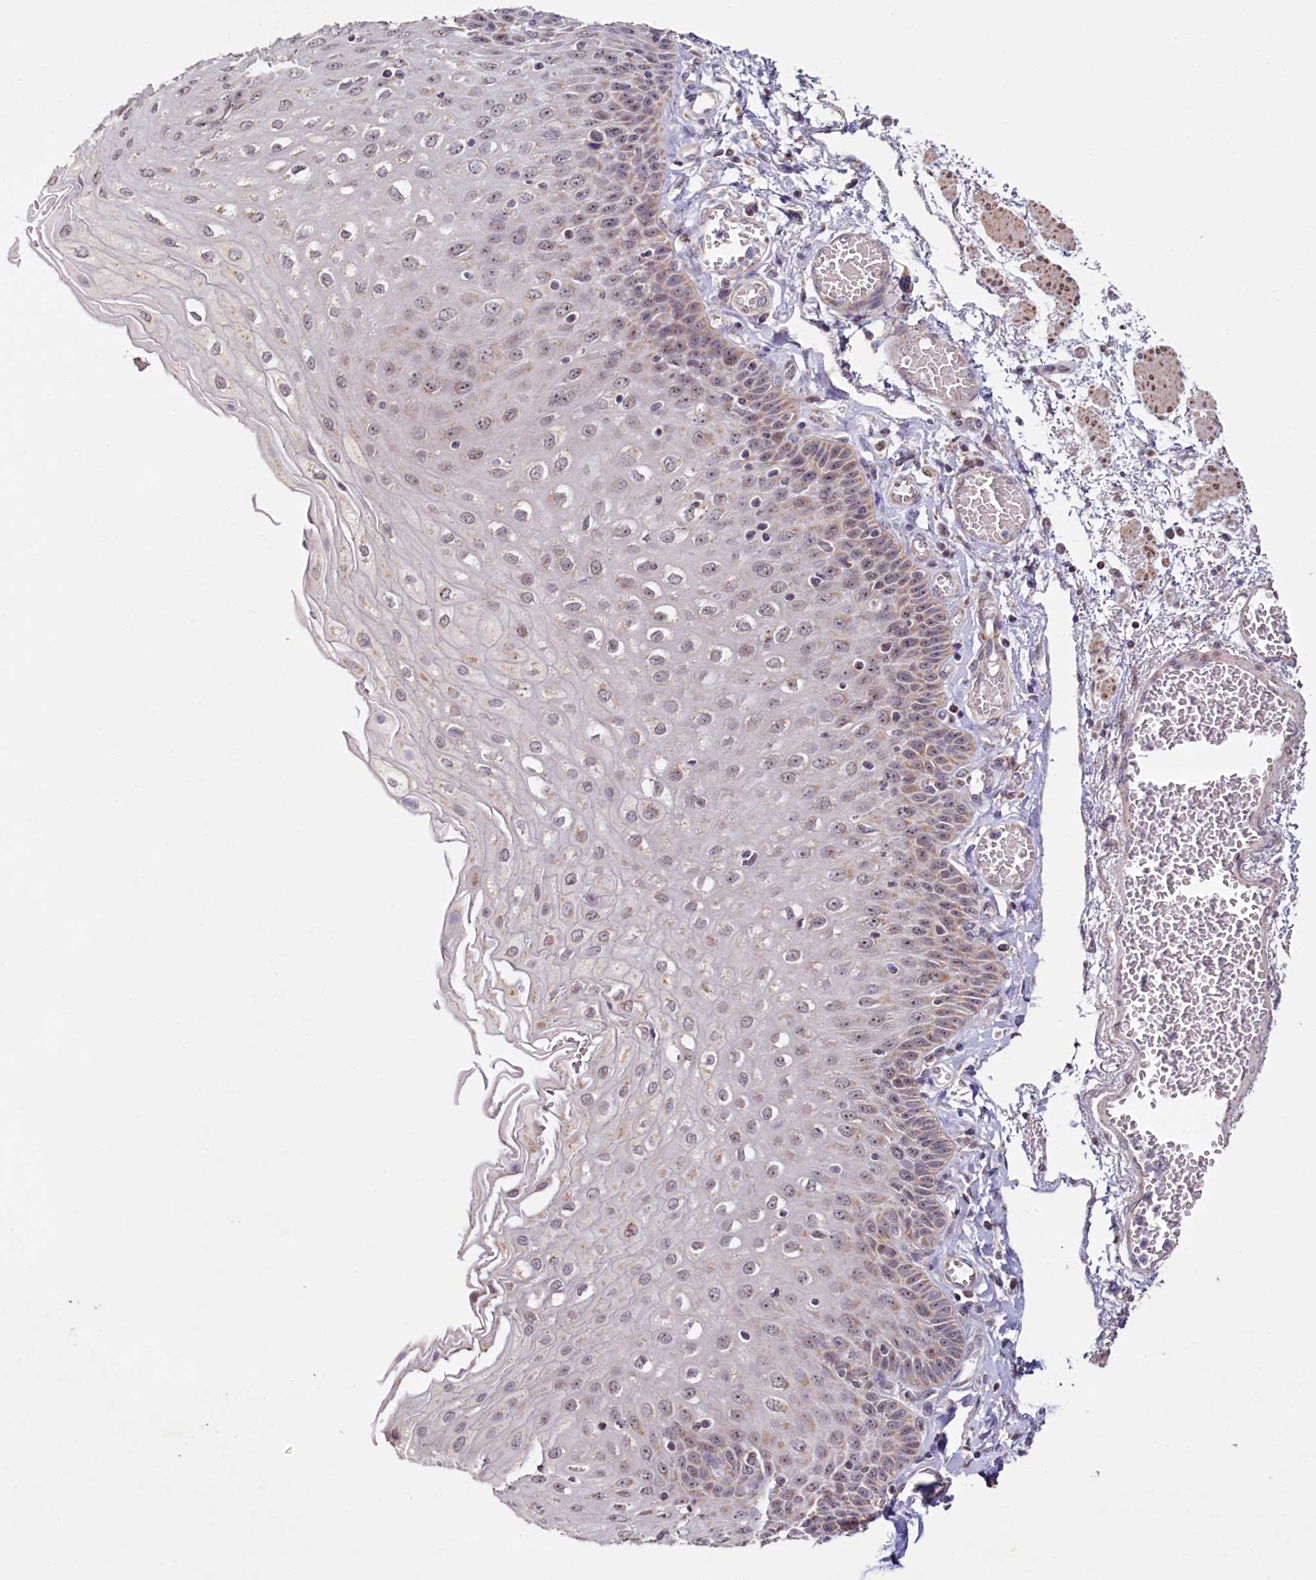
{"staining": {"intensity": "weak", "quantity": "25%-75%", "location": "nuclear"}, "tissue": "esophagus", "cell_type": "Squamous epithelial cells", "image_type": "normal", "snomed": [{"axis": "morphology", "description": "Normal tissue, NOS"}, {"axis": "topography", "description": "Esophagus"}], "caption": "IHC (DAB) staining of unremarkable esophagus exhibits weak nuclear protein expression in about 25%-75% of squamous epithelial cells. (brown staining indicates protein expression, while blue staining denotes nuclei).", "gene": "PDE6D", "patient": {"sex": "male", "age": 81}}